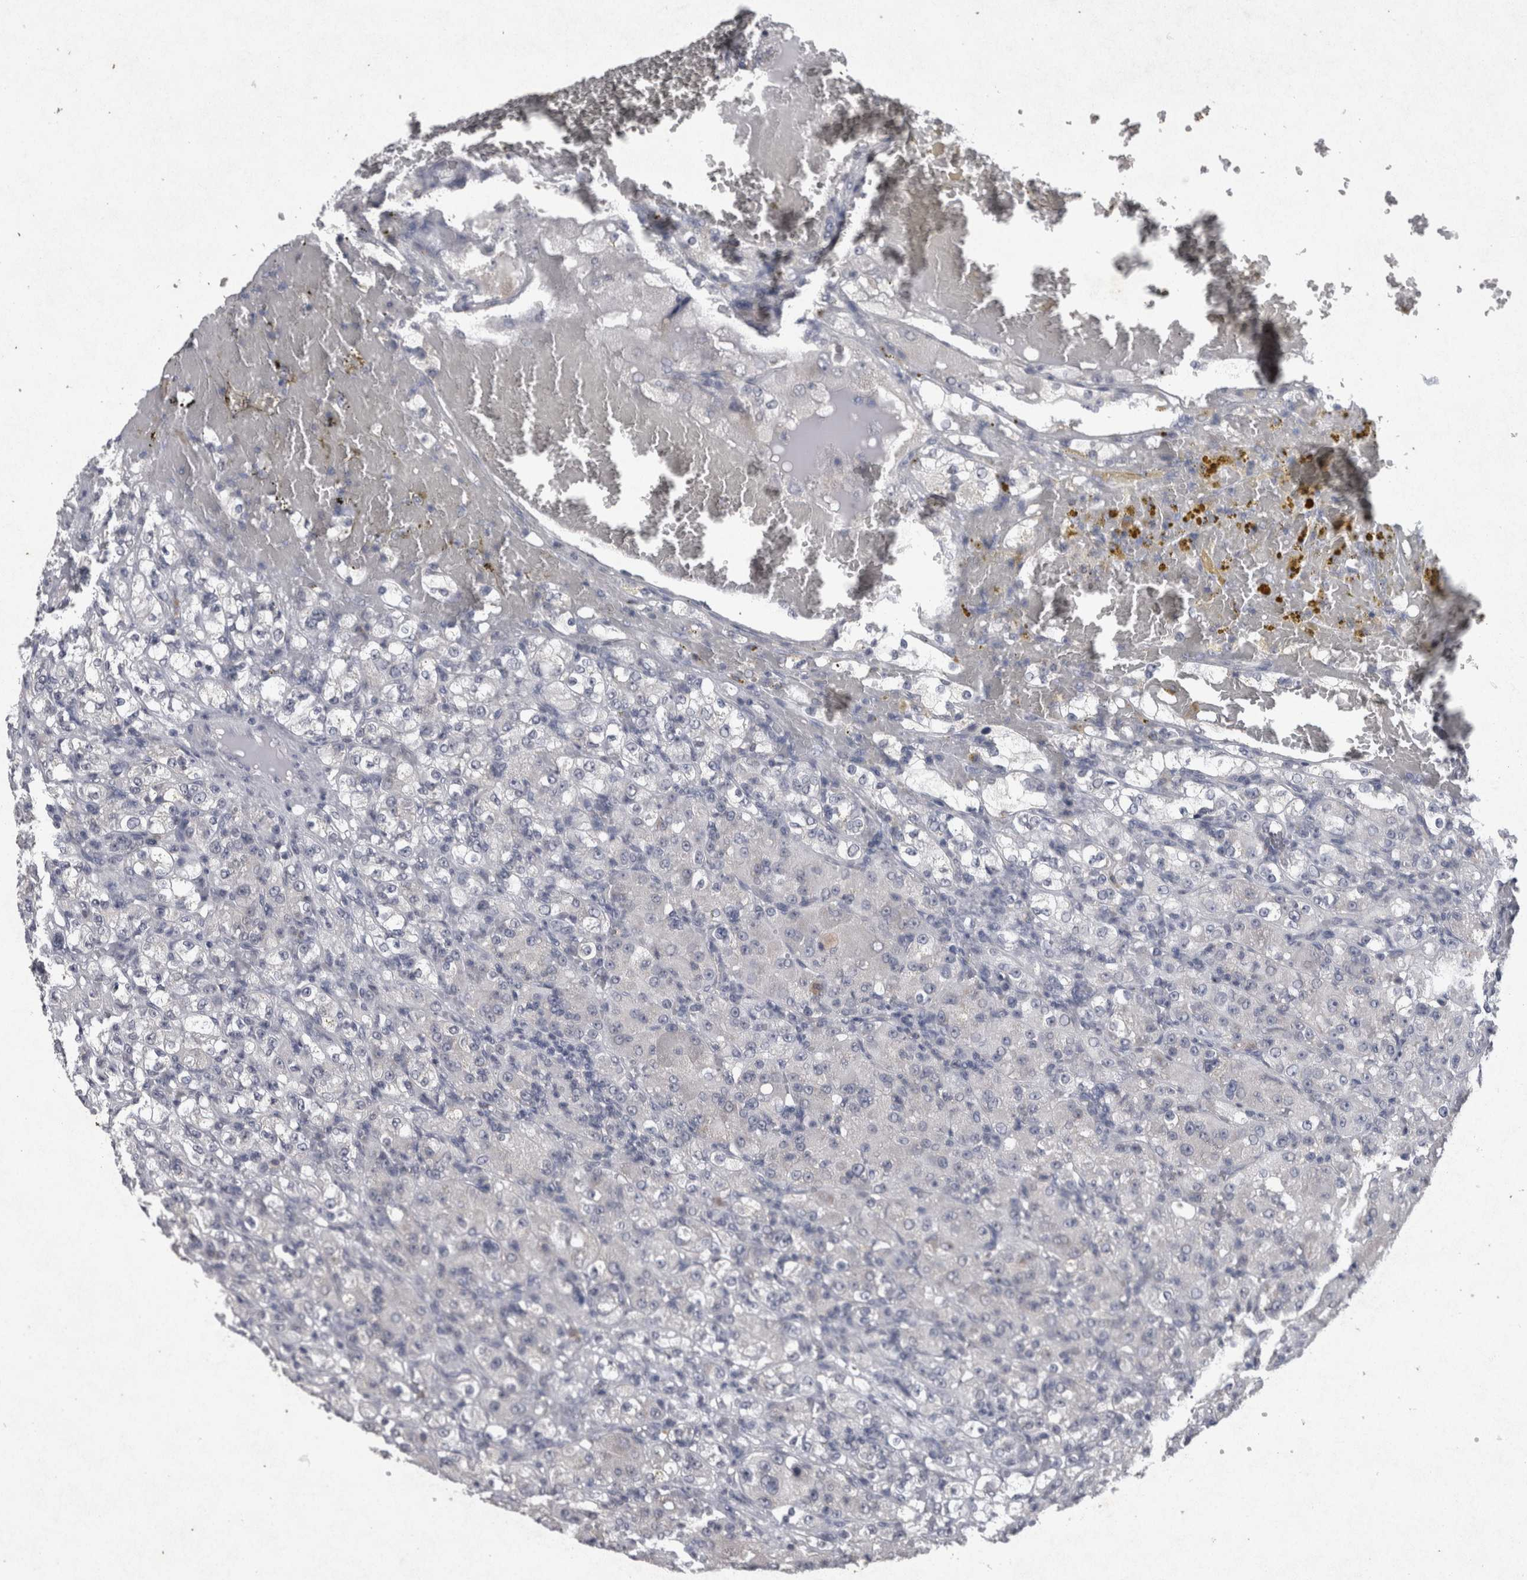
{"staining": {"intensity": "negative", "quantity": "none", "location": "none"}, "tissue": "renal cancer", "cell_type": "Tumor cells", "image_type": "cancer", "snomed": [{"axis": "morphology", "description": "Normal tissue, NOS"}, {"axis": "morphology", "description": "Adenocarcinoma, NOS"}, {"axis": "topography", "description": "Kidney"}], "caption": "Tumor cells are negative for protein expression in human adenocarcinoma (renal).", "gene": "WNT7A", "patient": {"sex": "male", "age": 61}}